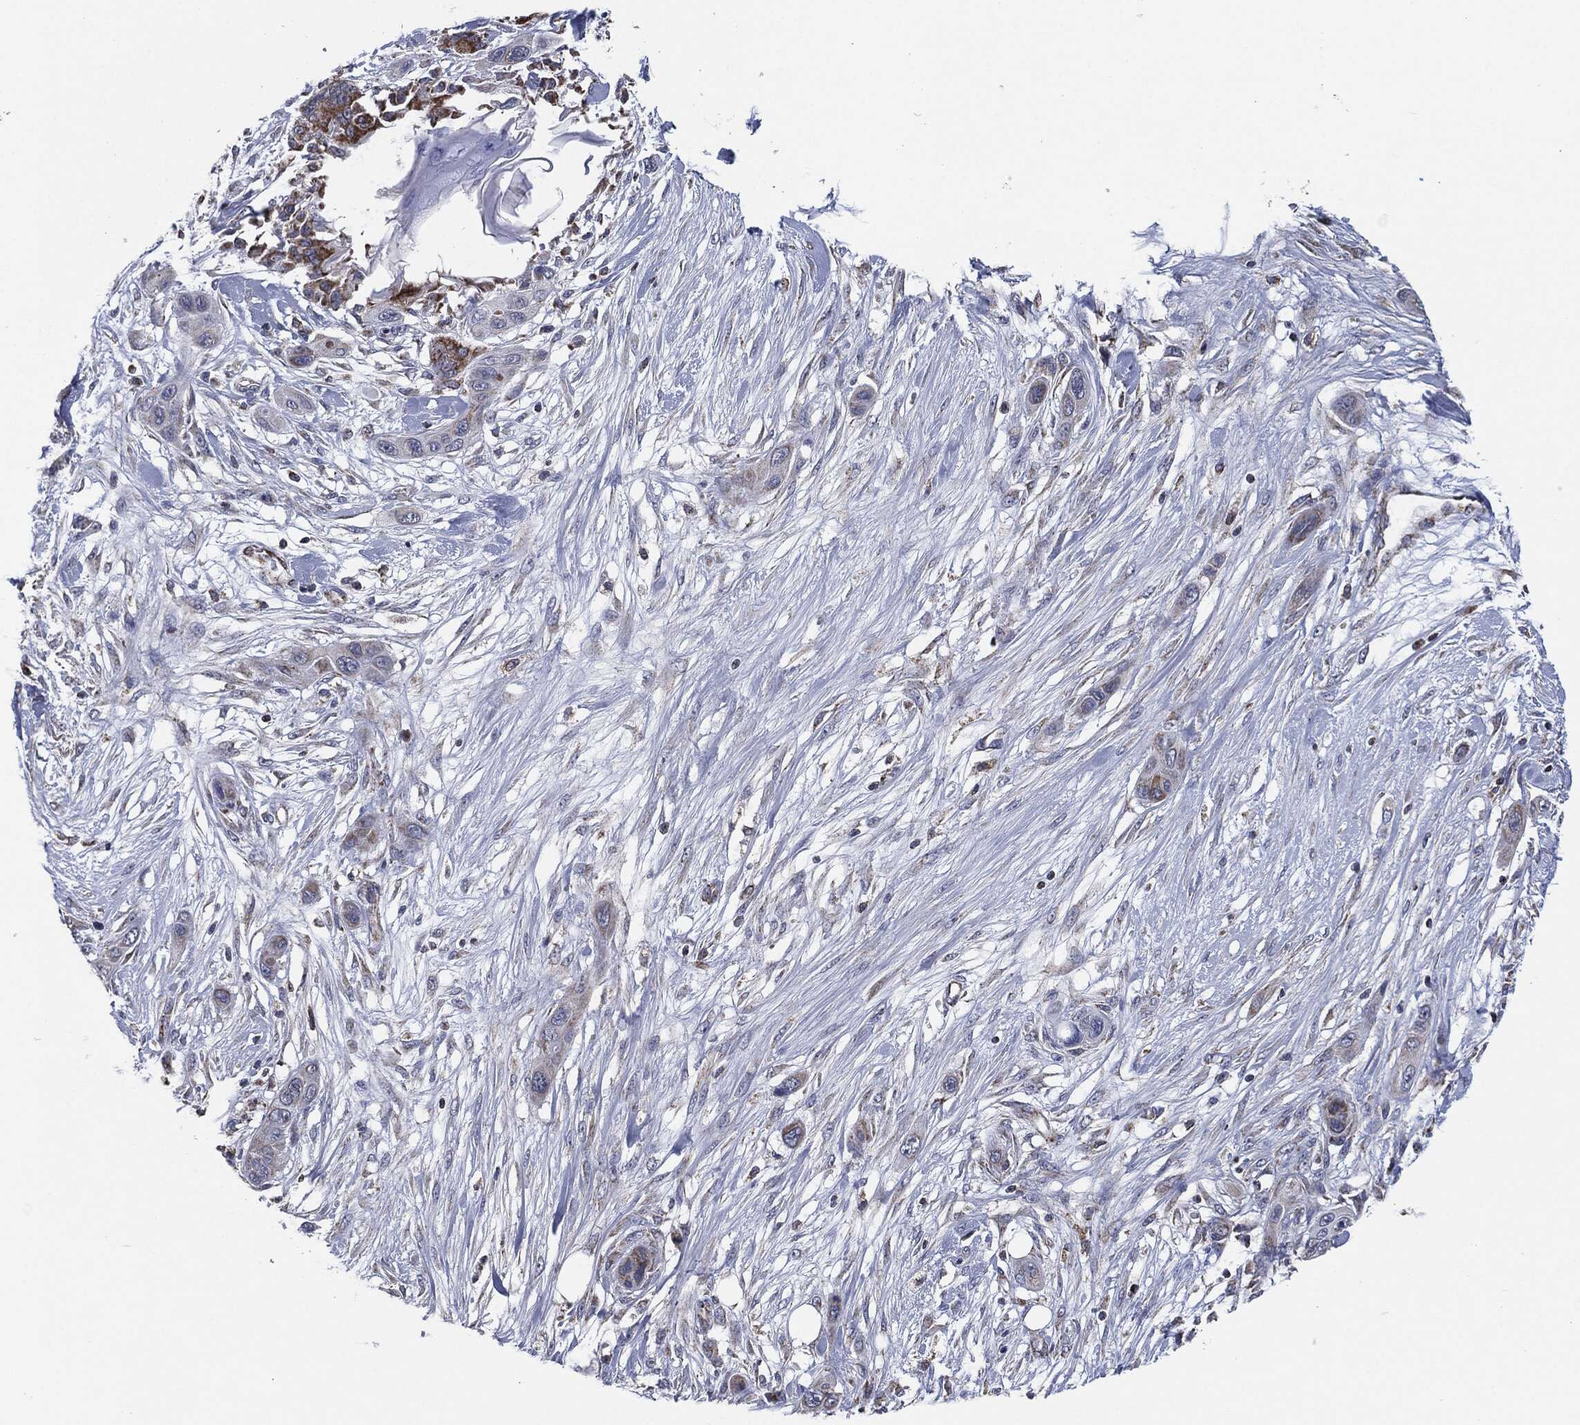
{"staining": {"intensity": "negative", "quantity": "none", "location": "none"}, "tissue": "skin cancer", "cell_type": "Tumor cells", "image_type": "cancer", "snomed": [{"axis": "morphology", "description": "Squamous cell carcinoma, NOS"}, {"axis": "topography", "description": "Skin"}], "caption": "A high-resolution photomicrograph shows immunohistochemistry (IHC) staining of skin cancer (squamous cell carcinoma), which exhibits no significant staining in tumor cells.", "gene": "NDUFV2", "patient": {"sex": "male", "age": 79}}